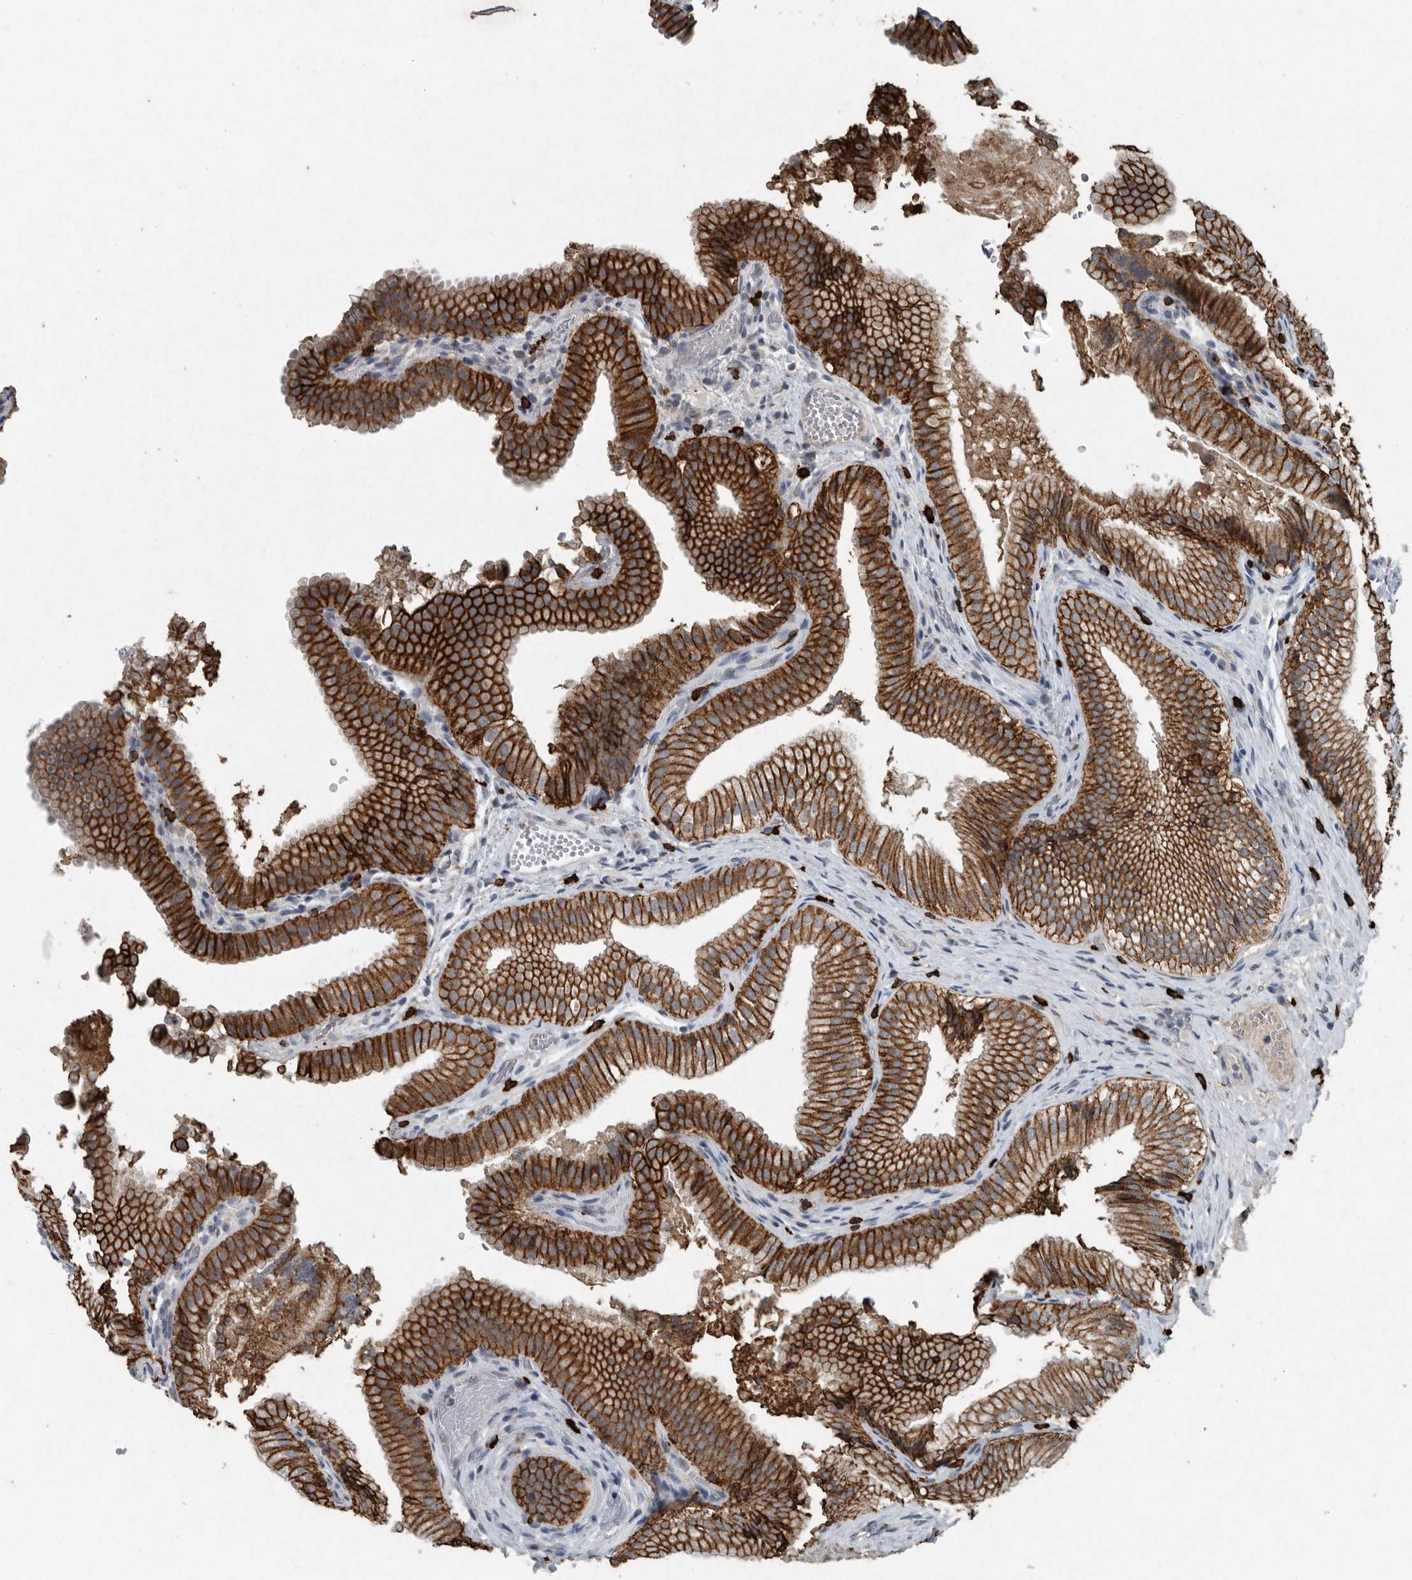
{"staining": {"intensity": "strong", "quantity": ">75%", "location": "cytoplasmic/membranous"}, "tissue": "gallbladder", "cell_type": "Glandular cells", "image_type": "normal", "snomed": [{"axis": "morphology", "description": "Normal tissue, NOS"}, {"axis": "topography", "description": "Gallbladder"}], "caption": "Immunohistochemical staining of normal gallbladder exhibits high levels of strong cytoplasmic/membranous staining in approximately >75% of glandular cells. (DAB = brown stain, brightfield microscopy at high magnification).", "gene": "IL20", "patient": {"sex": "female", "age": 30}}